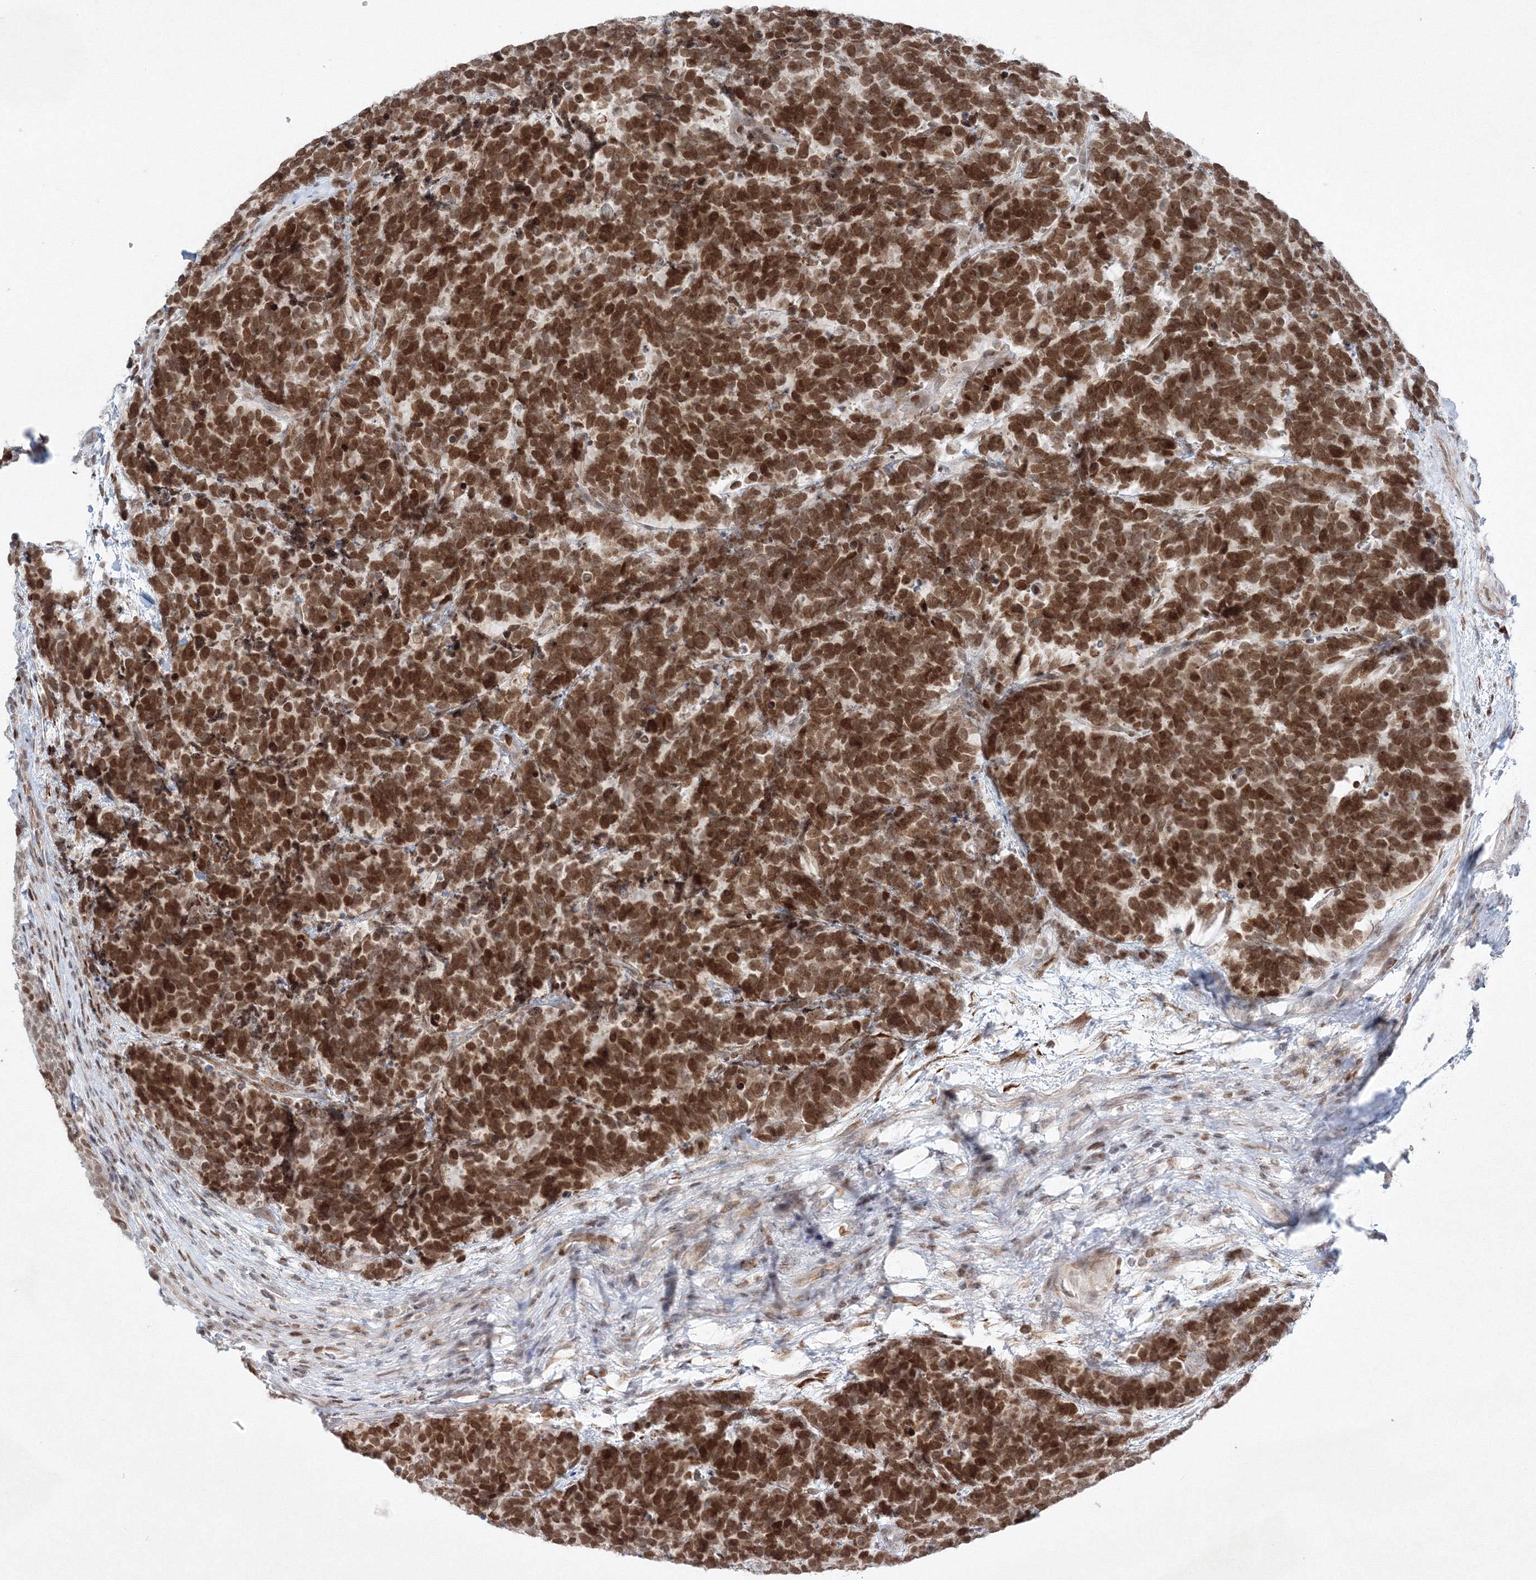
{"staining": {"intensity": "strong", "quantity": ">75%", "location": "nuclear"}, "tissue": "carcinoid", "cell_type": "Tumor cells", "image_type": "cancer", "snomed": [{"axis": "morphology", "description": "Carcinoma, NOS"}, {"axis": "morphology", "description": "Carcinoid, malignant, NOS"}, {"axis": "topography", "description": "Urinary bladder"}], "caption": "A high-resolution histopathology image shows immunohistochemistry (IHC) staining of malignant carcinoid, which shows strong nuclear staining in about >75% of tumor cells. (DAB (3,3'-diaminobenzidine) IHC, brown staining for protein, blue staining for nuclei).", "gene": "KIF4A", "patient": {"sex": "male", "age": 57}}